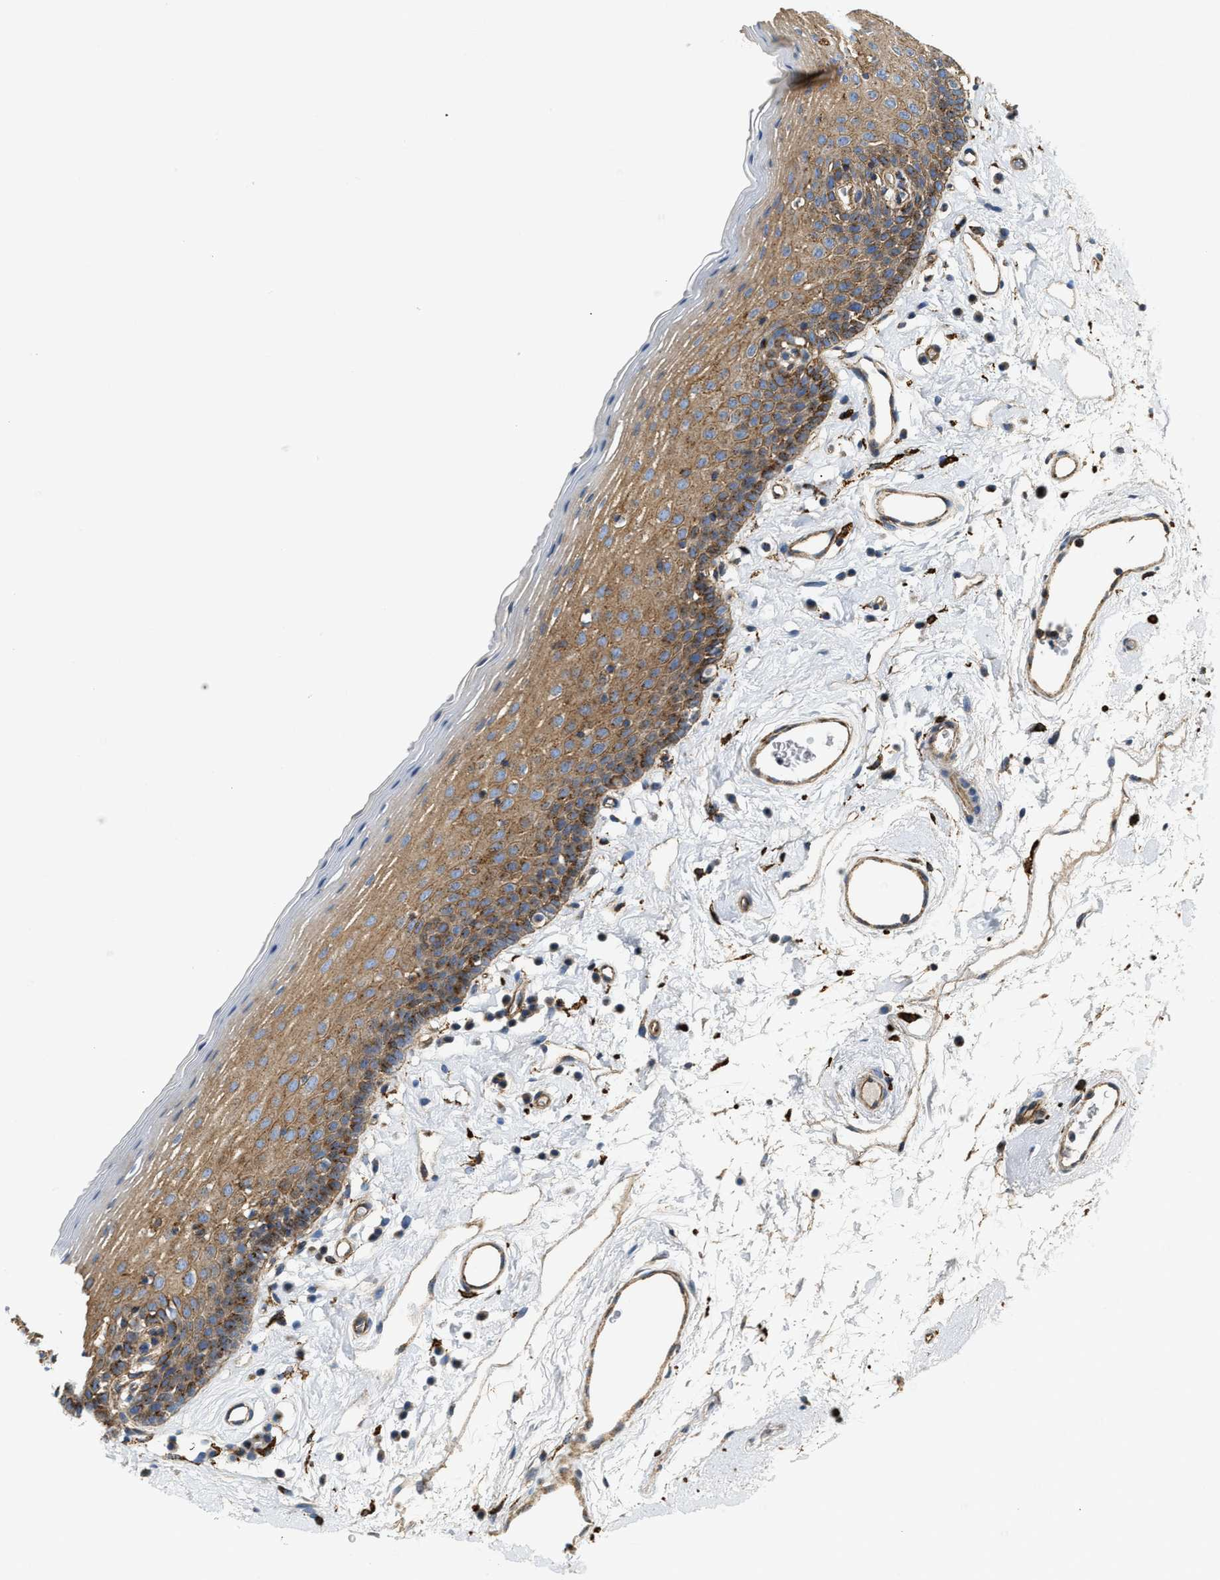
{"staining": {"intensity": "moderate", "quantity": ">75%", "location": "cytoplasmic/membranous"}, "tissue": "oral mucosa", "cell_type": "Squamous epithelial cells", "image_type": "normal", "snomed": [{"axis": "morphology", "description": "Normal tissue, NOS"}, {"axis": "topography", "description": "Oral tissue"}], "caption": "A histopathology image of human oral mucosa stained for a protein exhibits moderate cytoplasmic/membranous brown staining in squamous epithelial cells. Immunohistochemistry (ihc) stains the protein in brown and the nuclei are stained blue.", "gene": "NSUN7", "patient": {"sex": "male", "age": 66}}